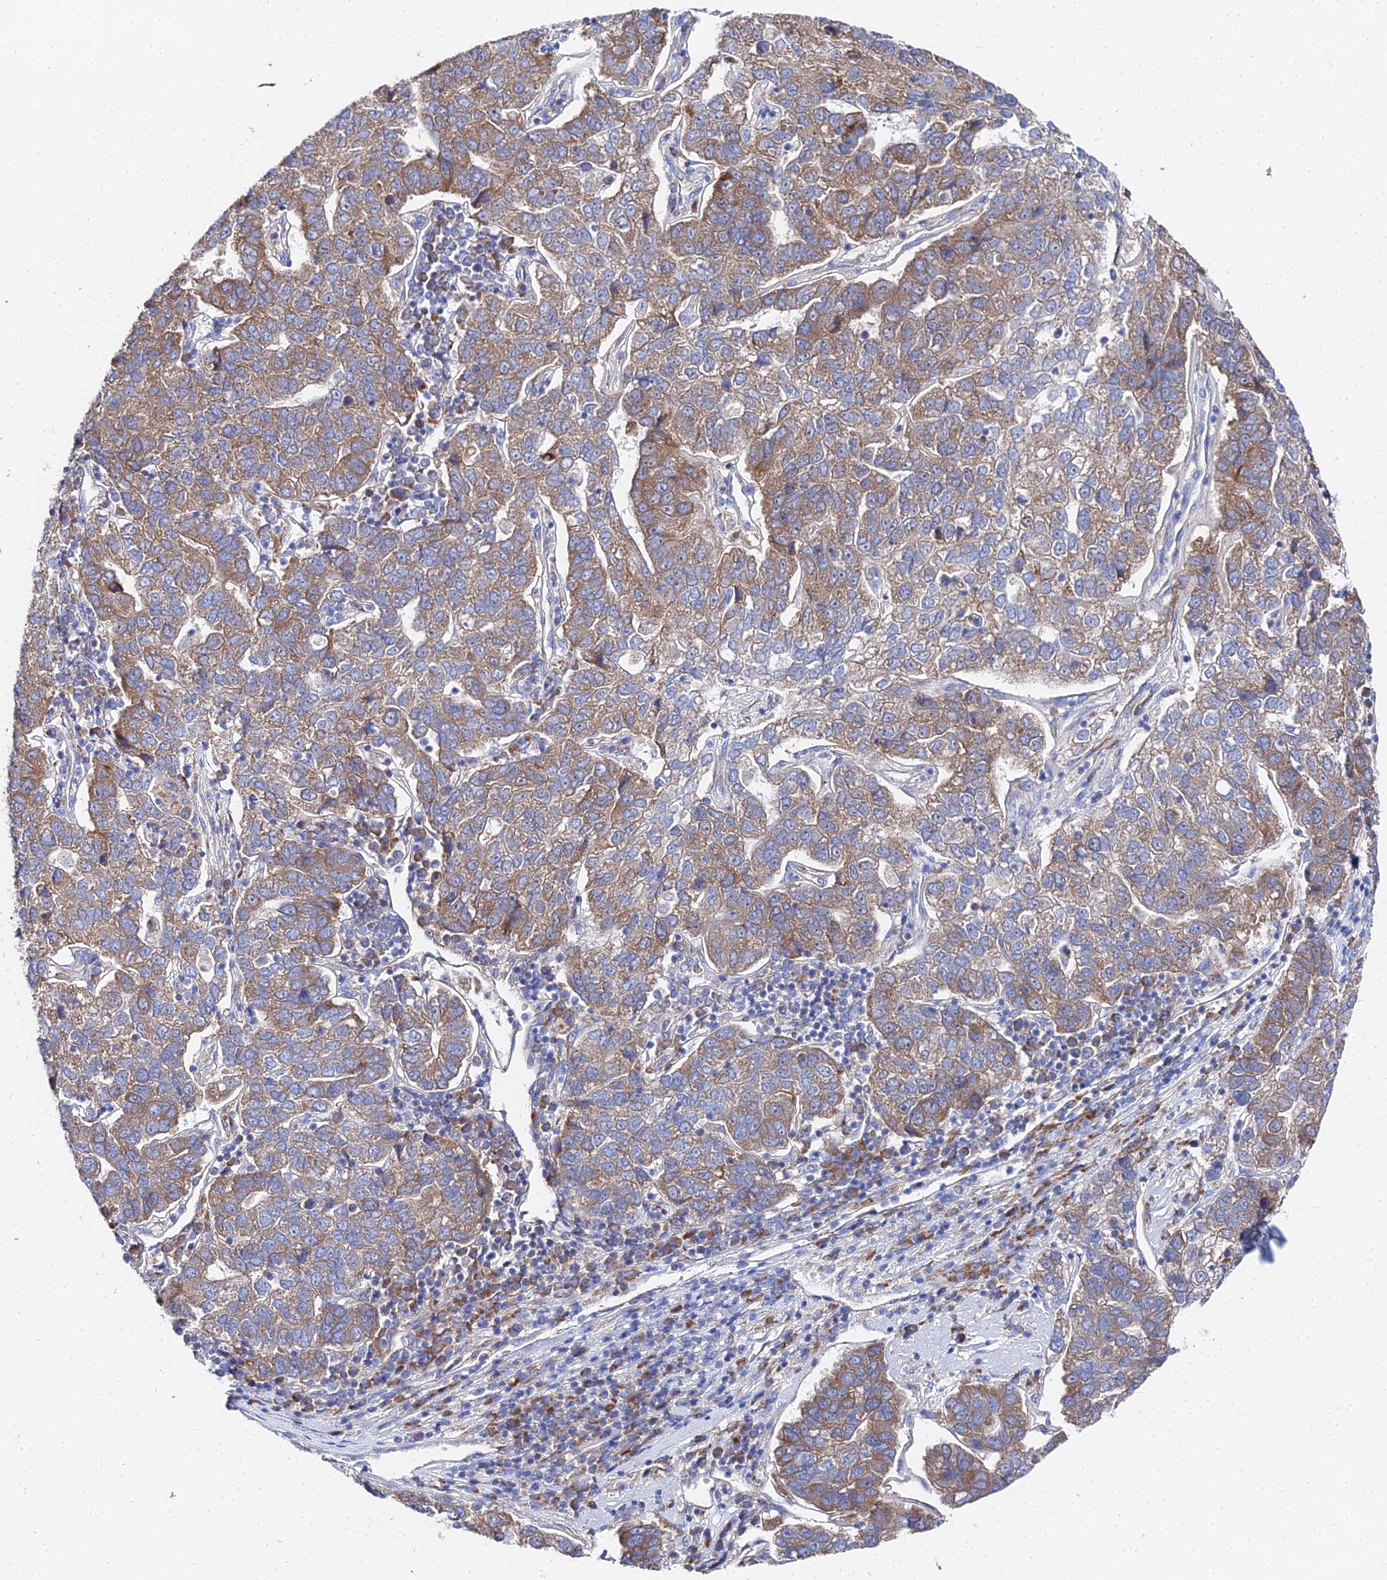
{"staining": {"intensity": "moderate", "quantity": ">75%", "location": "cytoplasmic/membranous"}, "tissue": "pancreatic cancer", "cell_type": "Tumor cells", "image_type": "cancer", "snomed": [{"axis": "morphology", "description": "Adenocarcinoma, NOS"}, {"axis": "topography", "description": "Pancreas"}], "caption": "A medium amount of moderate cytoplasmic/membranous staining is seen in approximately >75% of tumor cells in pancreatic cancer (adenocarcinoma) tissue.", "gene": "PTTG1", "patient": {"sex": "female", "age": 61}}